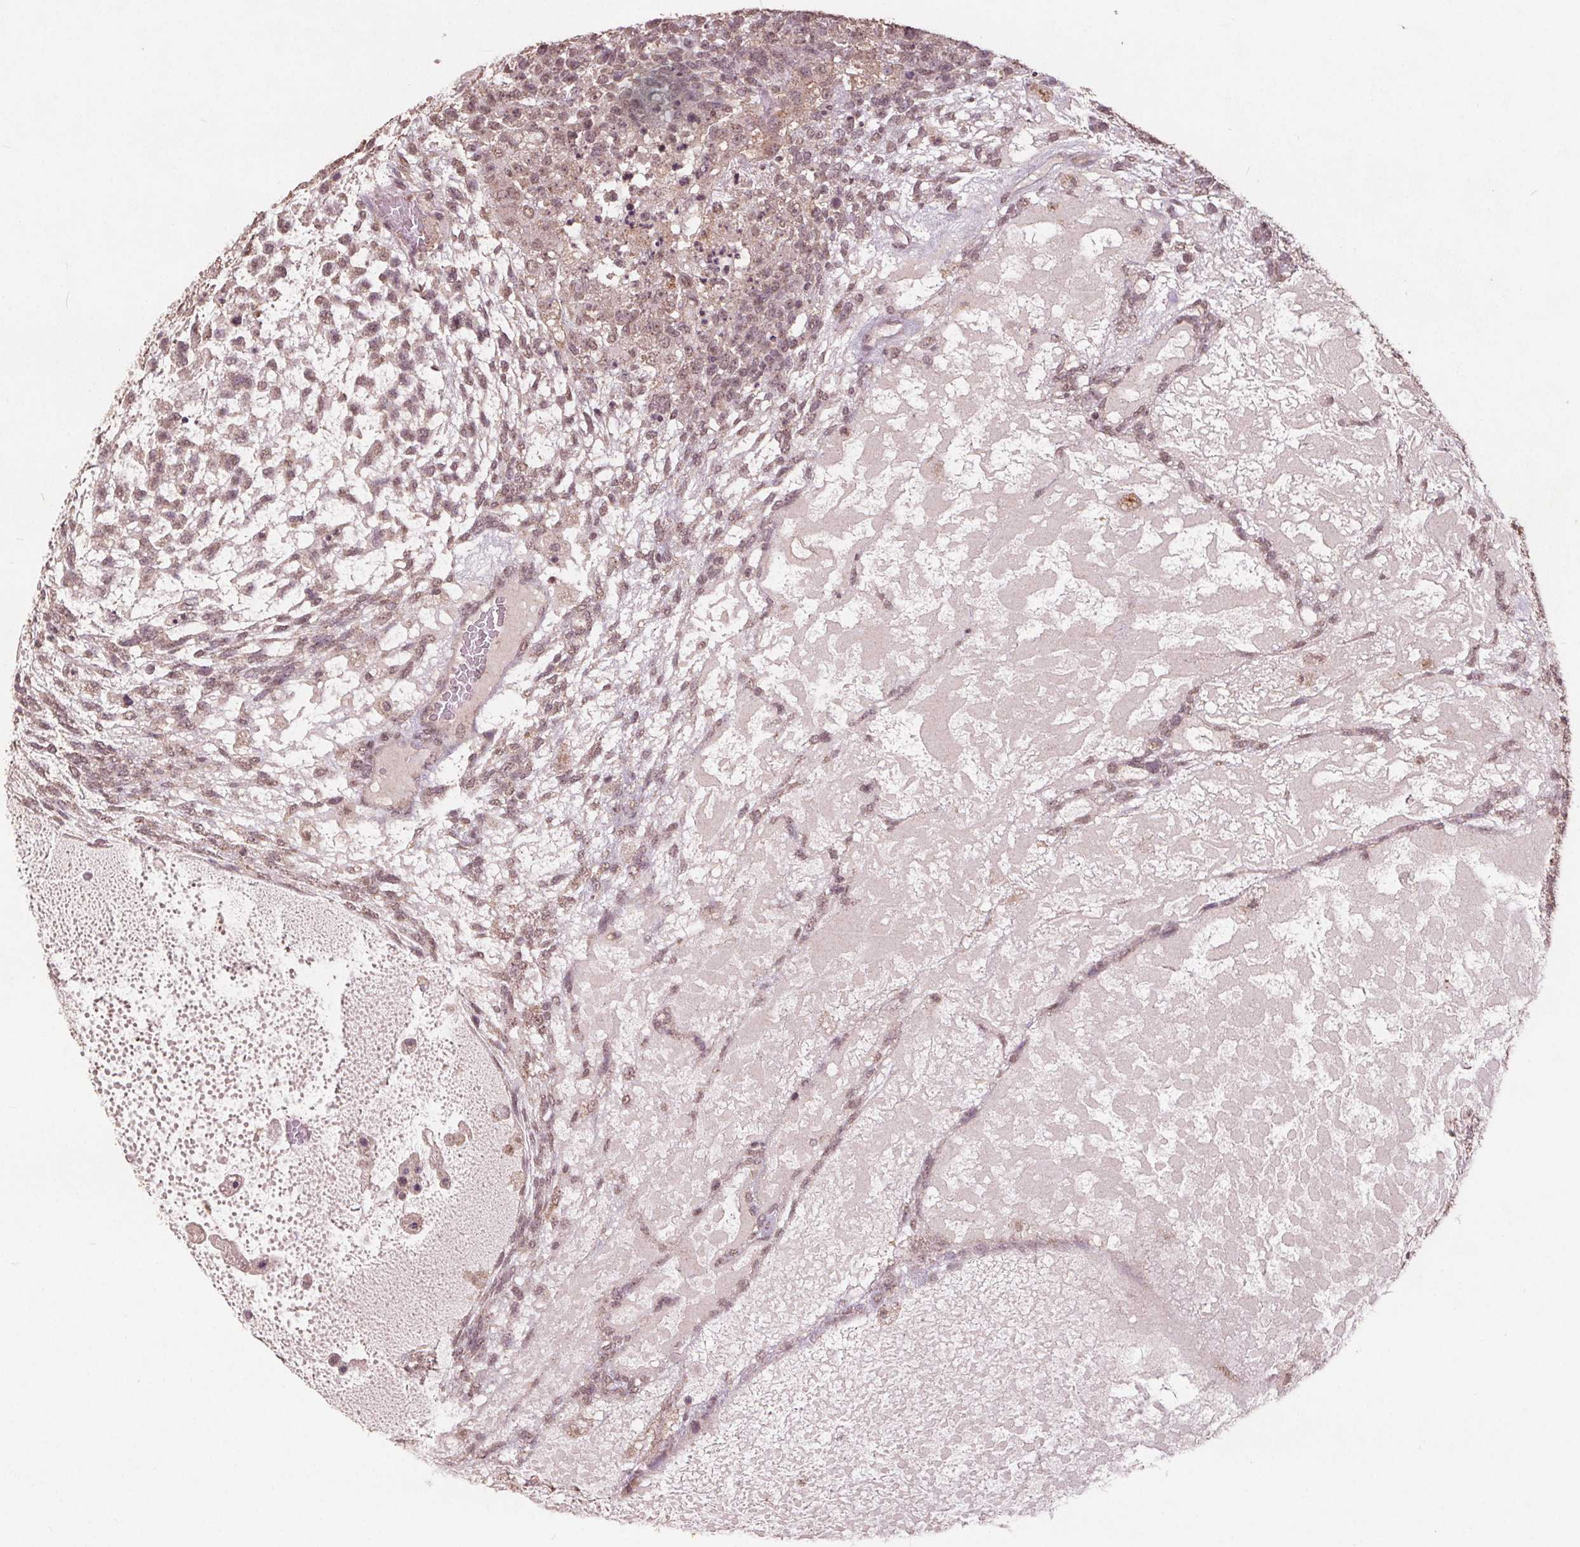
{"staining": {"intensity": "weak", "quantity": "25%-75%", "location": "cytoplasmic/membranous,nuclear"}, "tissue": "testis cancer", "cell_type": "Tumor cells", "image_type": "cancer", "snomed": [{"axis": "morphology", "description": "Carcinoma, Embryonal, NOS"}, {"axis": "topography", "description": "Testis"}], "caption": "There is low levels of weak cytoplasmic/membranous and nuclear staining in tumor cells of testis embryonal carcinoma, as demonstrated by immunohistochemical staining (brown color).", "gene": "DSG3", "patient": {"sex": "male", "age": 23}}